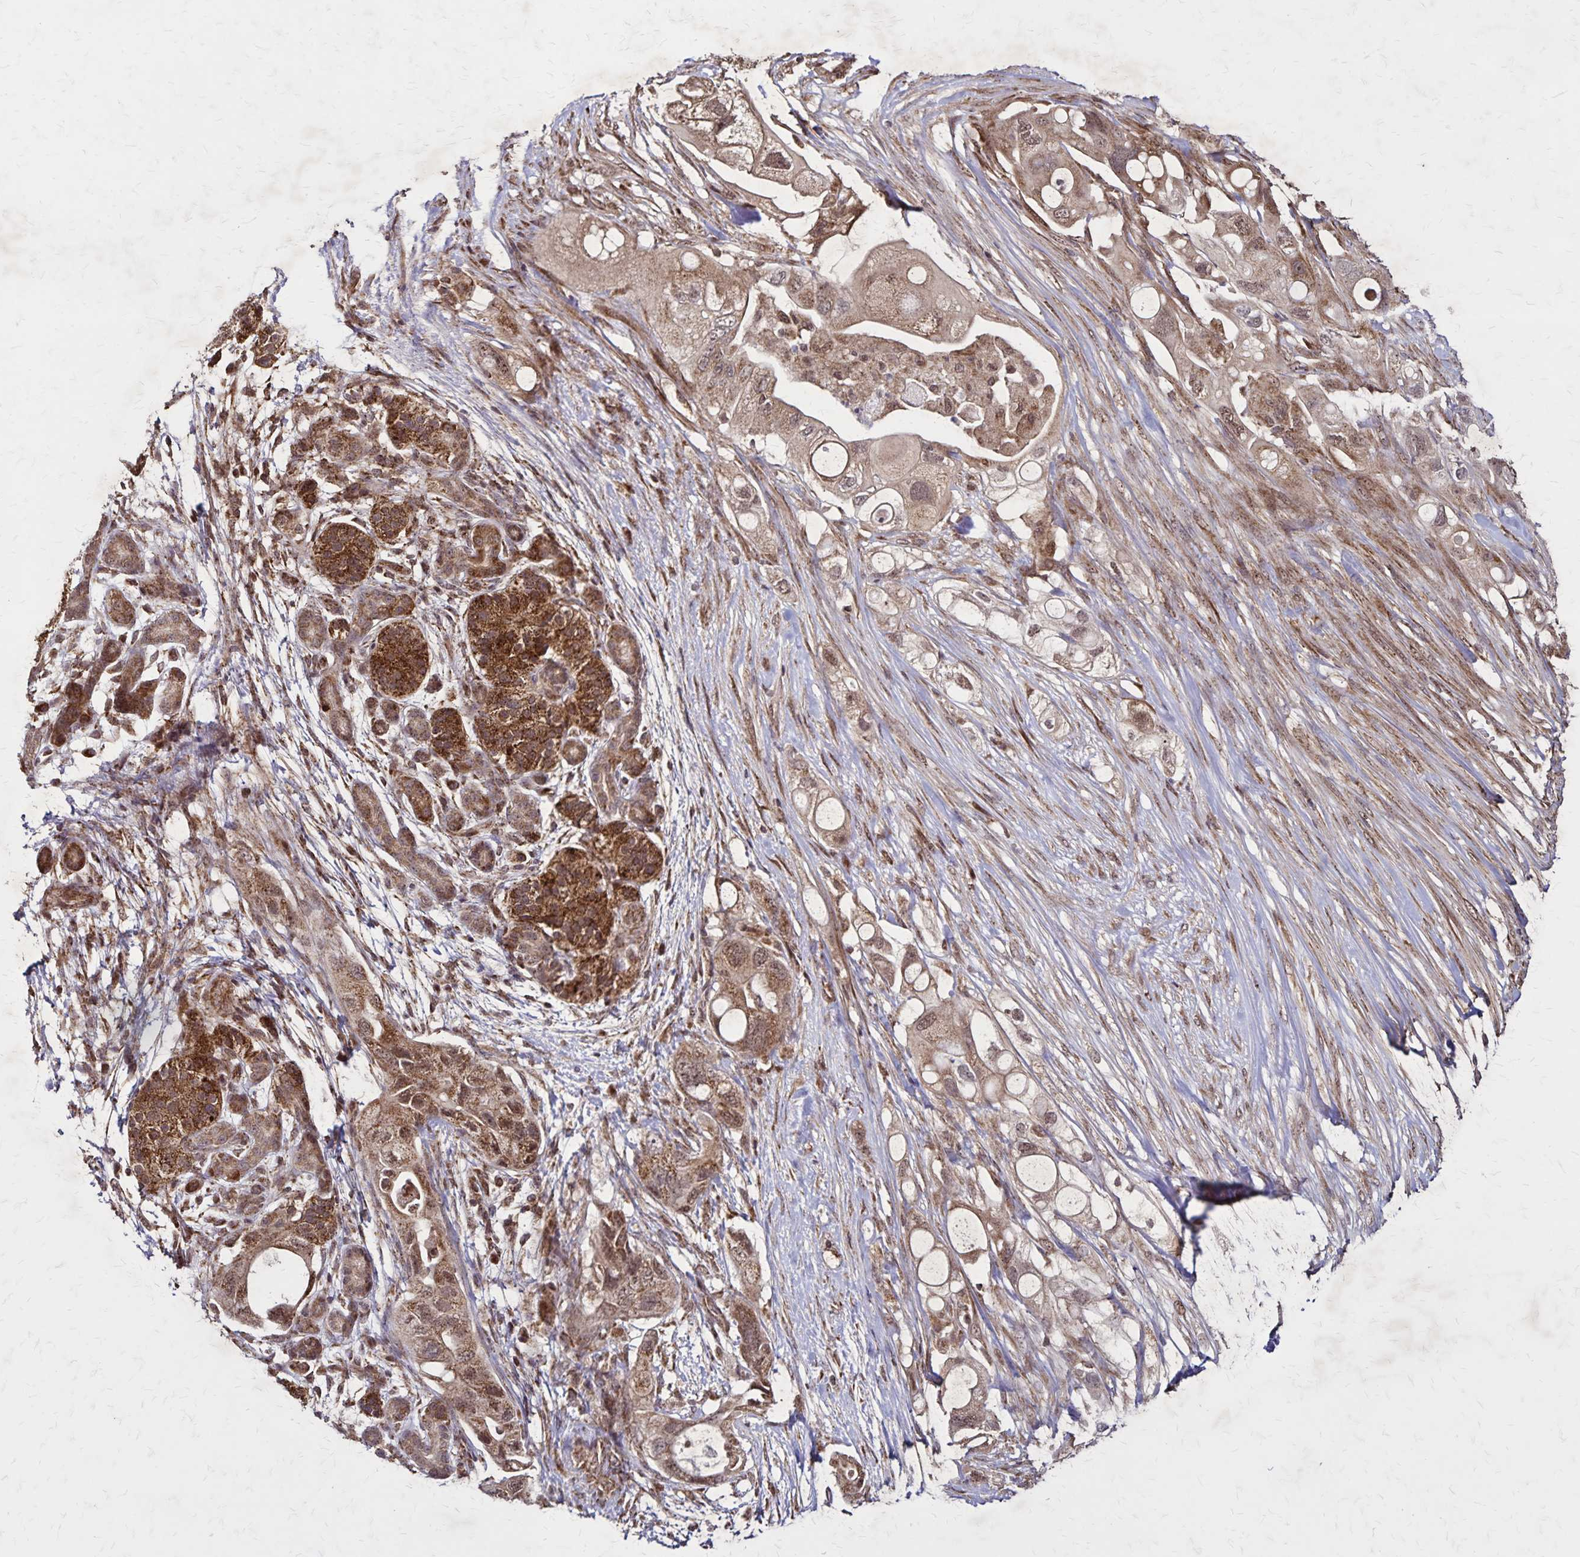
{"staining": {"intensity": "moderate", "quantity": ">75%", "location": "cytoplasmic/membranous,nuclear"}, "tissue": "pancreatic cancer", "cell_type": "Tumor cells", "image_type": "cancer", "snomed": [{"axis": "morphology", "description": "Adenocarcinoma, NOS"}, {"axis": "topography", "description": "Pancreas"}], "caption": "DAB (3,3'-diaminobenzidine) immunohistochemical staining of human pancreatic cancer (adenocarcinoma) demonstrates moderate cytoplasmic/membranous and nuclear protein positivity in about >75% of tumor cells. The protein is stained brown, and the nuclei are stained in blue (DAB (3,3'-diaminobenzidine) IHC with brightfield microscopy, high magnification).", "gene": "NFS1", "patient": {"sex": "female", "age": 72}}